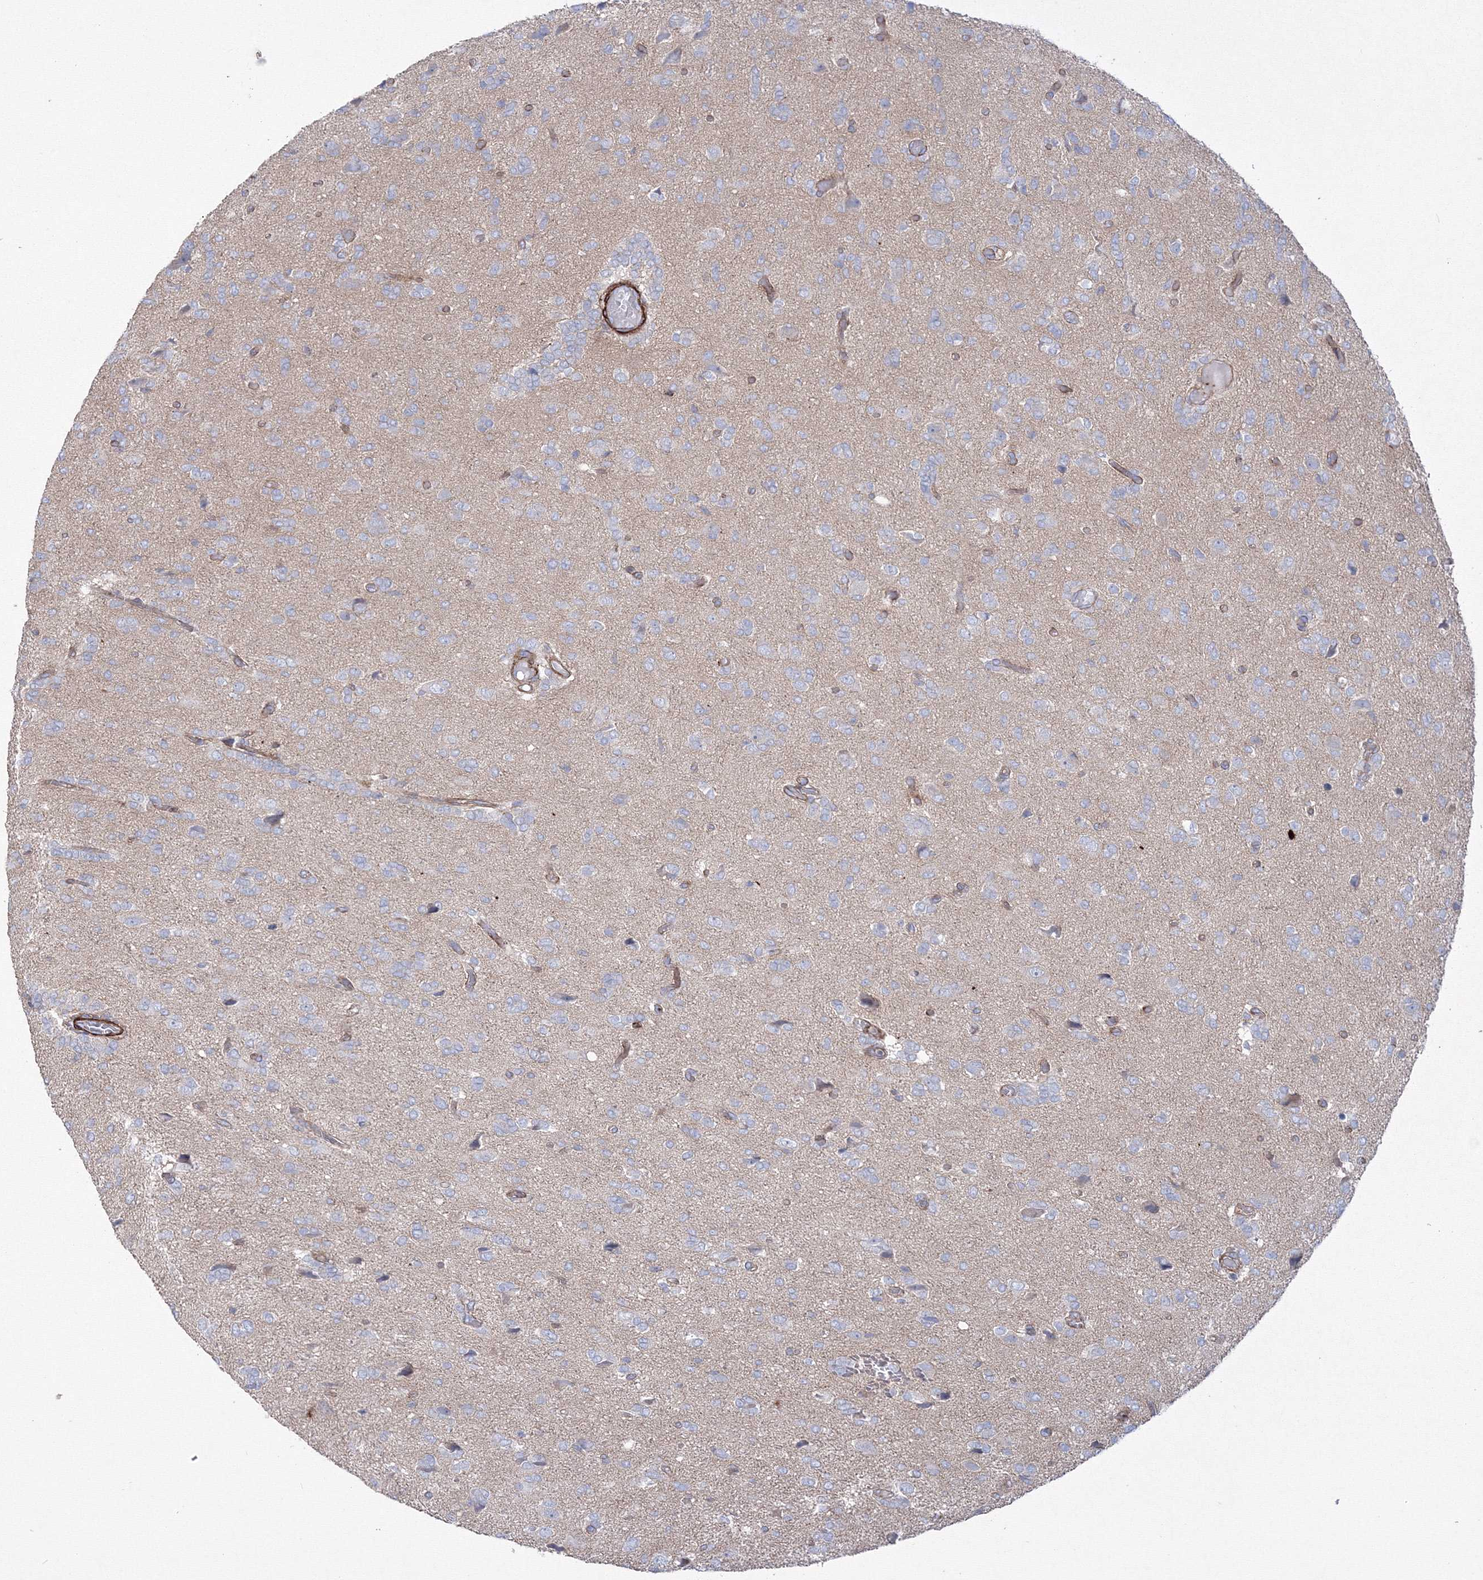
{"staining": {"intensity": "negative", "quantity": "none", "location": "none"}, "tissue": "glioma", "cell_type": "Tumor cells", "image_type": "cancer", "snomed": [{"axis": "morphology", "description": "Glioma, malignant, High grade"}, {"axis": "topography", "description": "Brain"}], "caption": "DAB (3,3'-diaminobenzidine) immunohistochemical staining of malignant glioma (high-grade) demonstrates no significant positivity in tumor cells.", "gene": "GPR82", "patient": {"sex": "female", "age": 59}}